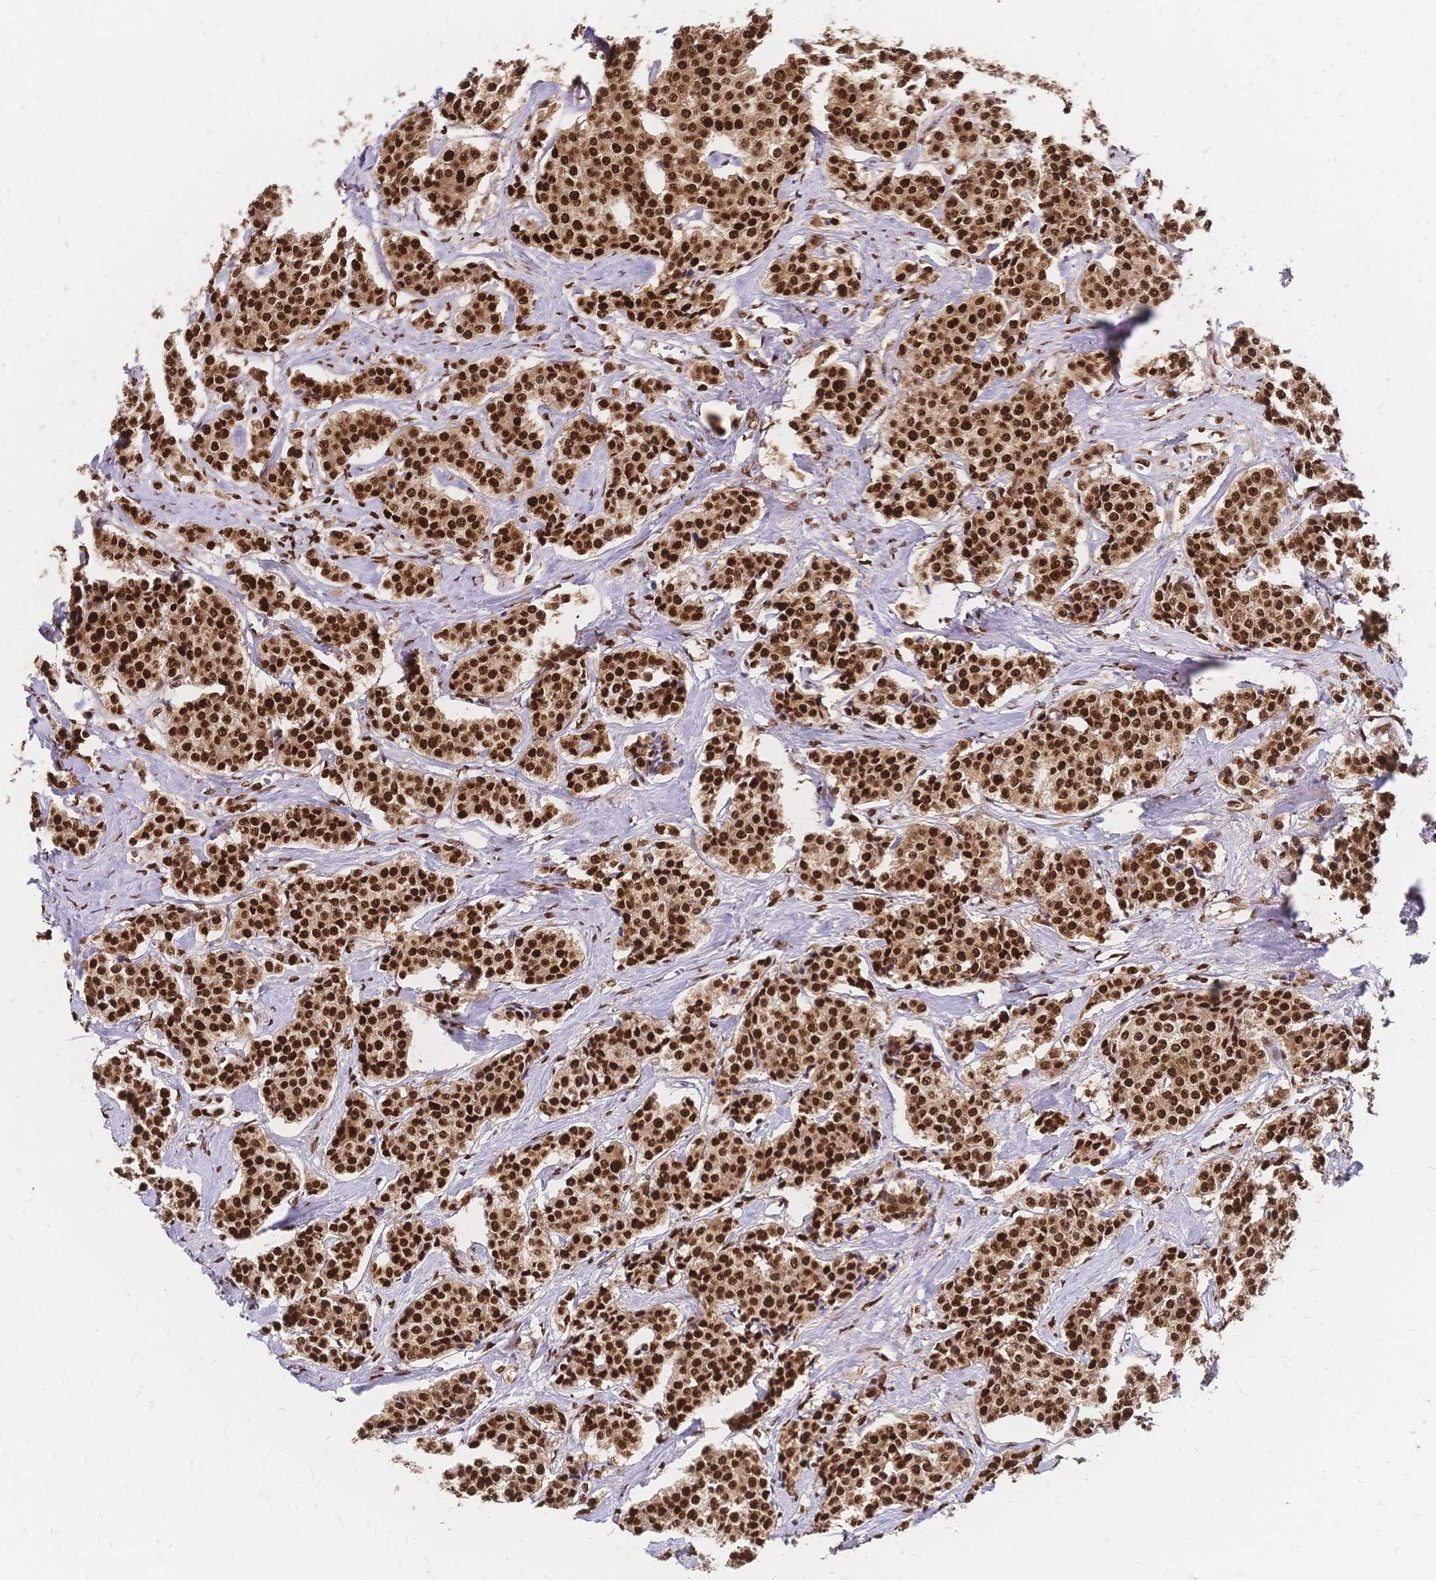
{"staining": {"intensity": "strong", "quantity": ">75%", "location": "nuclear"}, "tissue": "carcinoid", "cell_type": "Tumor cells", "image_type": "cancer", "snomed": [{"axis": "morphology", "description": "Carcinoid, malignant, NOS"}, {"axis": "topography", "description": "Small intestine"}], "caption": "A high-resolution histopathology image shows immunohistochemistry staining of carcinoid, which displays strong nuclear staining in about >75% of tumor cells.", "gene": "HDGF", "patient": {"sex": "female", "age": 64}}